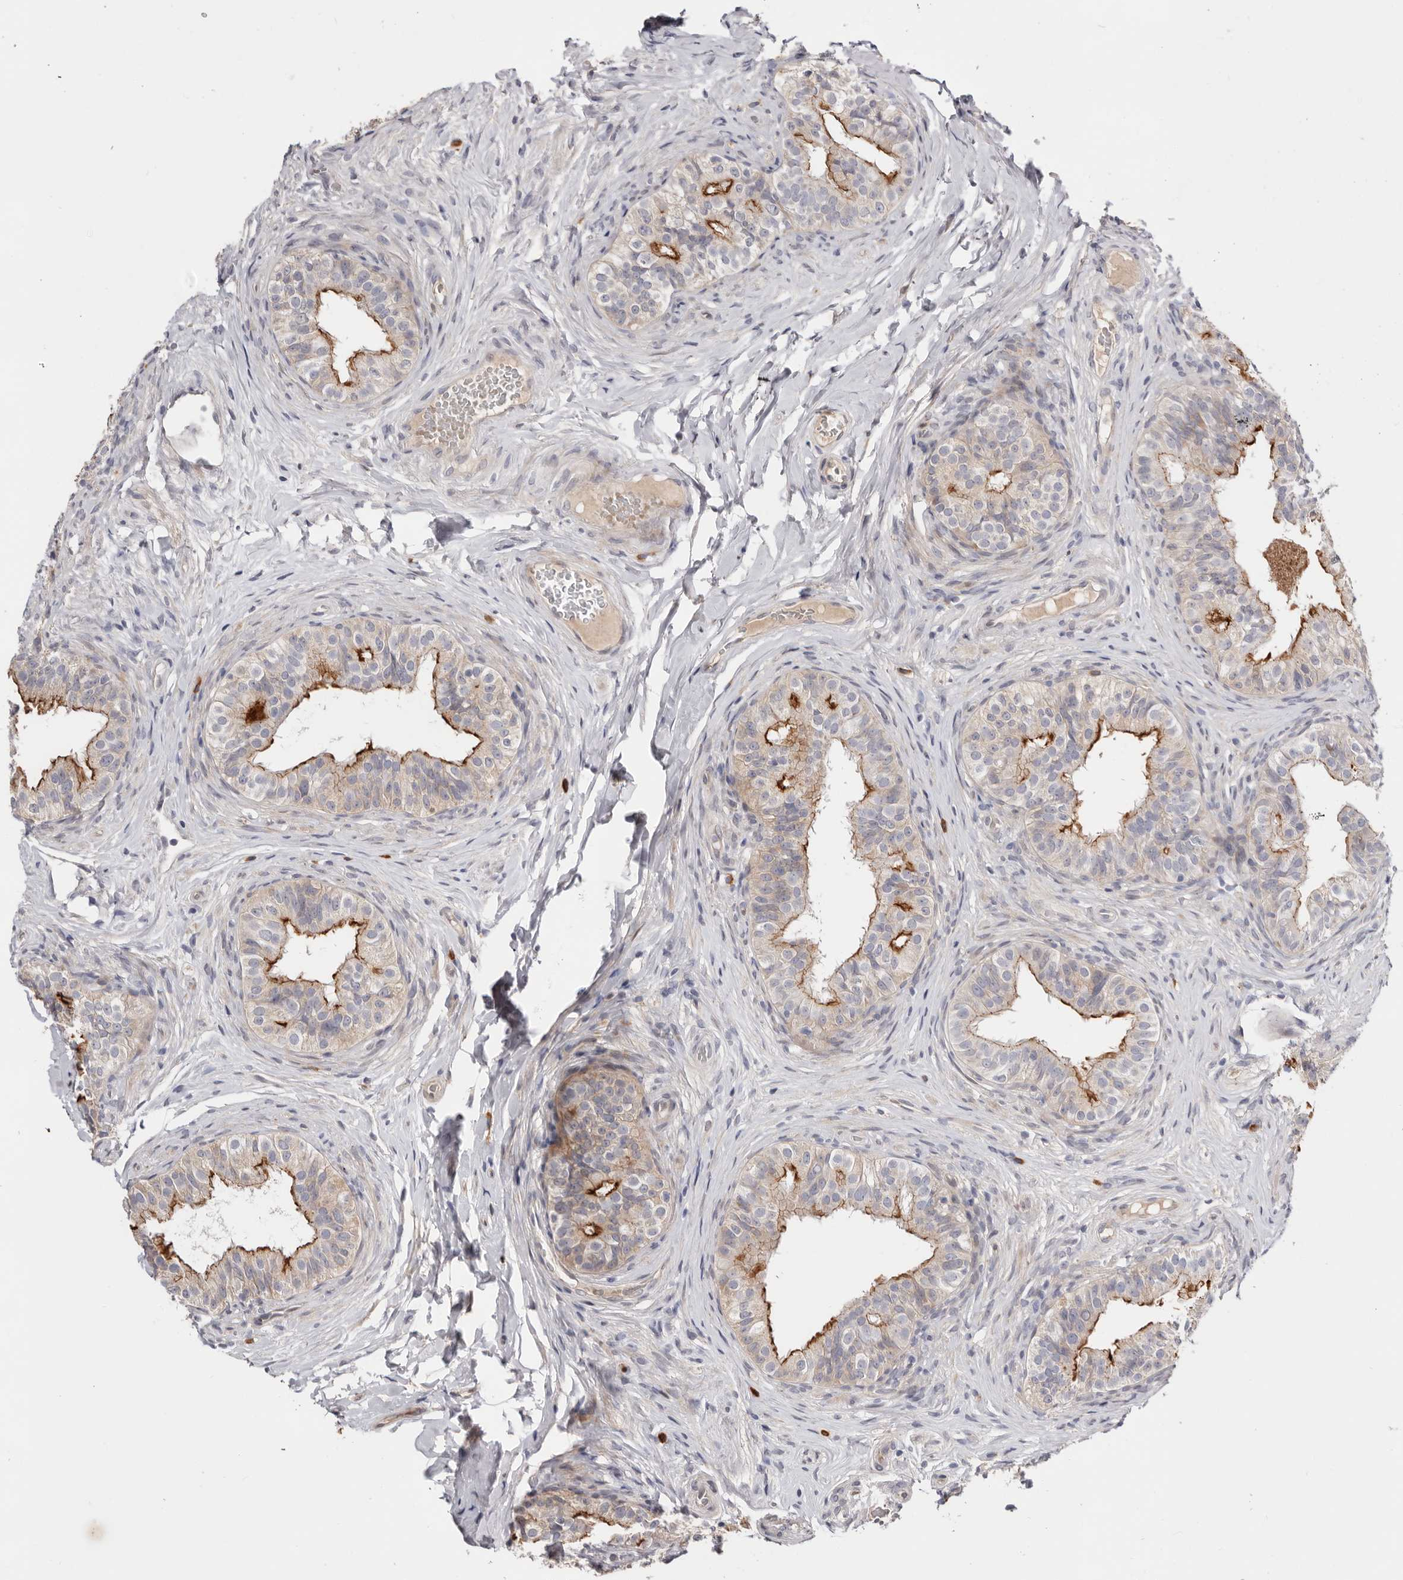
{"staining": {"intensity": "moderate", "quantity": "25%-75%", "location": "cytoplasmic/membranous"}, "tissue": "epididymis", "cell_type": "Glandular cells", "image_type": "normal", "snomed": [{"axis": "morphology", "description": "Normal tissue, NOS"}, {"axis": "topography", "description": "Epididymis"}], "caption": "Approximately 25%-75% of glandular cells in unremarkable human epididymis display moderate cytoplasmic/membranous protein positivity as visualized by brown immunohistochemical staining.", "gene": "USH1C", "patient": {"sex": "male", "age": 49}}